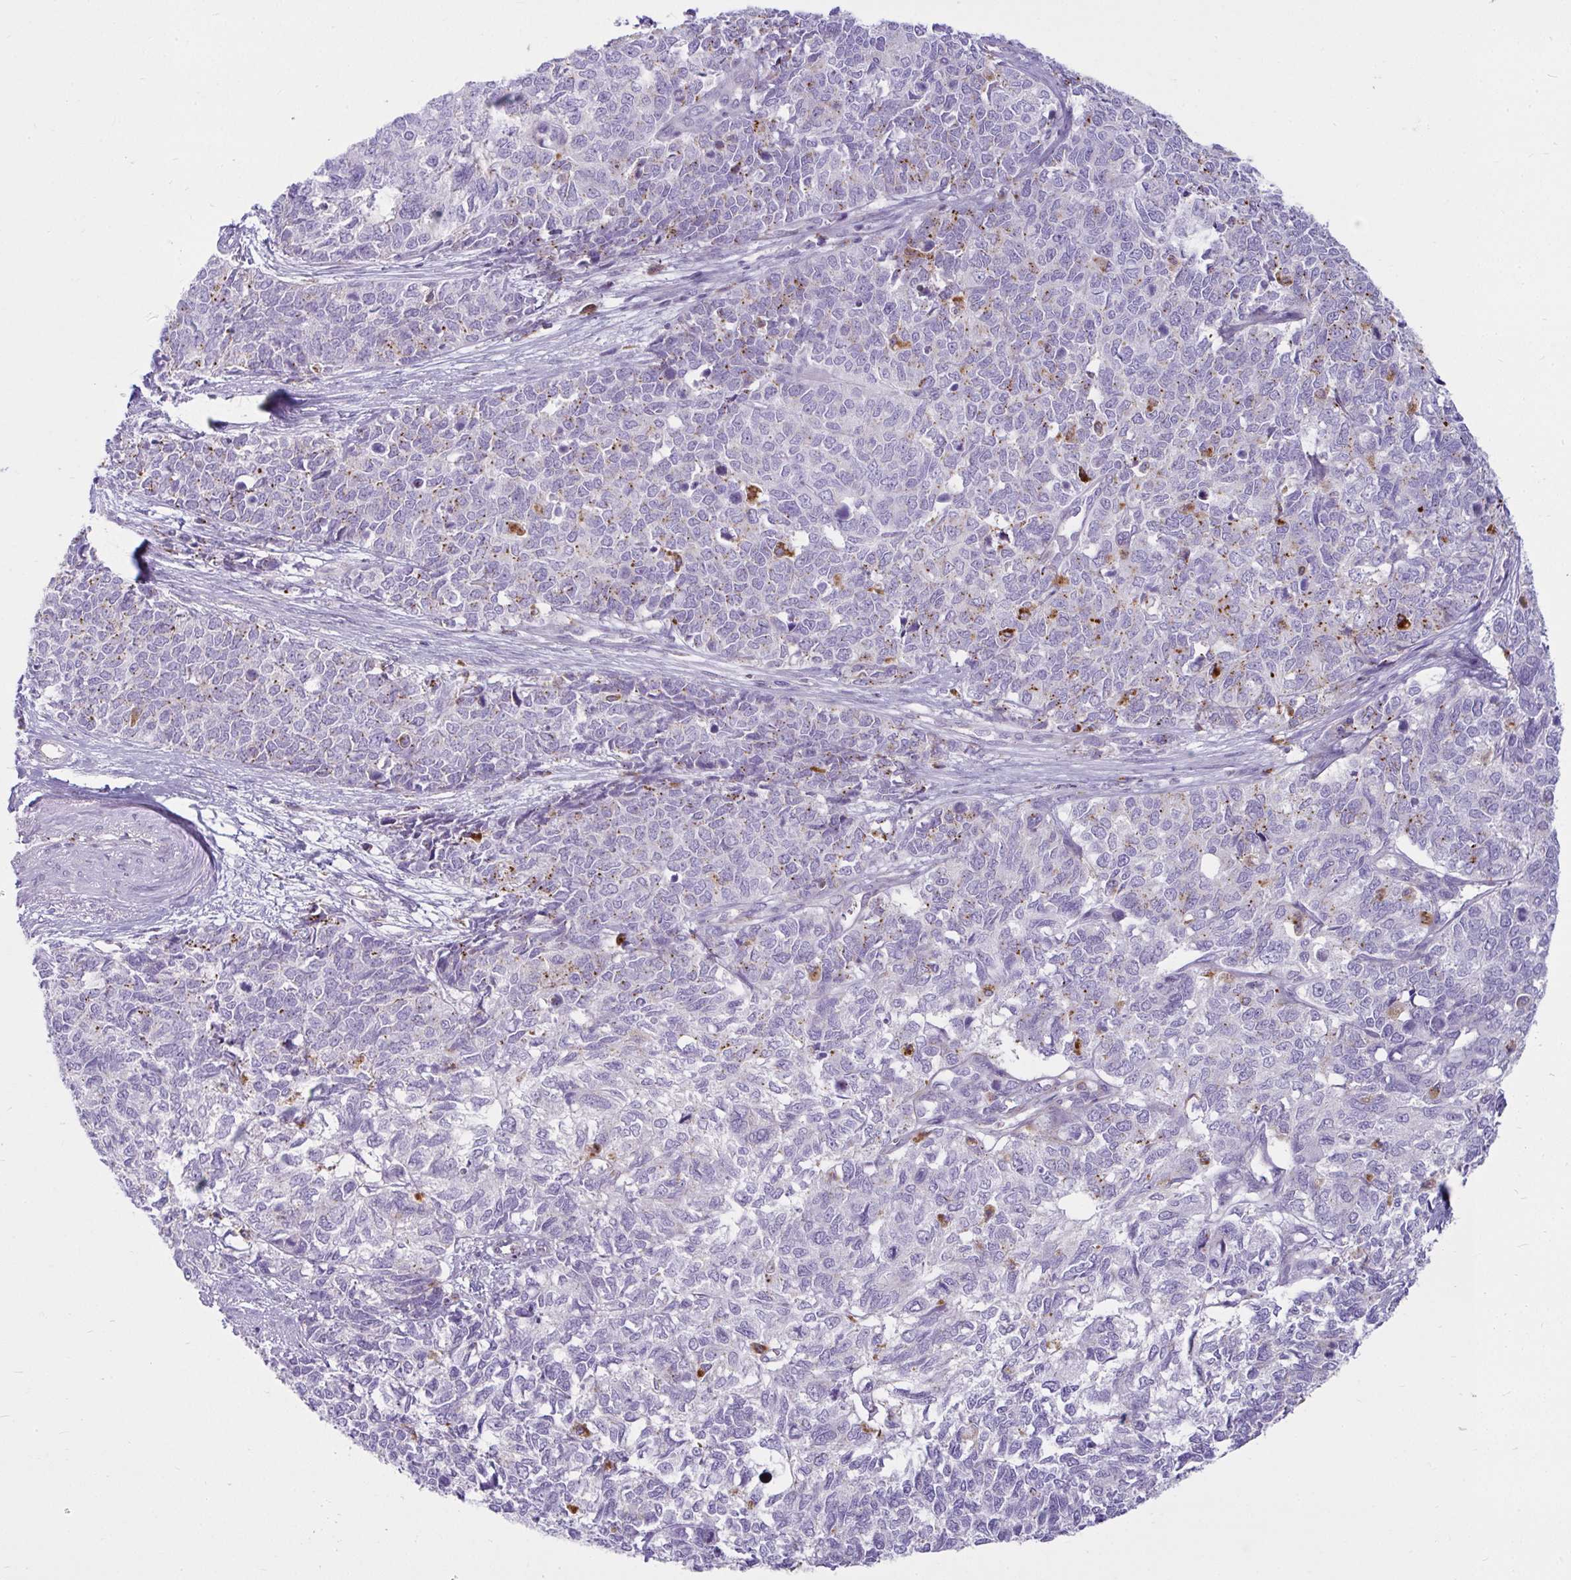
{"staining": {"intensity": "moderate", "quantity": "<25%", "location": "cytoplasmic/membranous"}, "tissue": "cervical cancer", "cell_type": "Tumor cells", "image_type": "cancer", "snomed": [{"axis": "morphology", "description": "Adenocarcinoma, NOS"}, {"axis": "topography", "description": "Cervix"}], "caption": "The image shows immunohistochemical staining of cervical adenocarcinoma. There is moderate cytoplasmic/membranous positivity is seen in approximately <25% of tumor cells.", "gene": "CTSZ", "patient": {"sex": "female", "age": 63}}